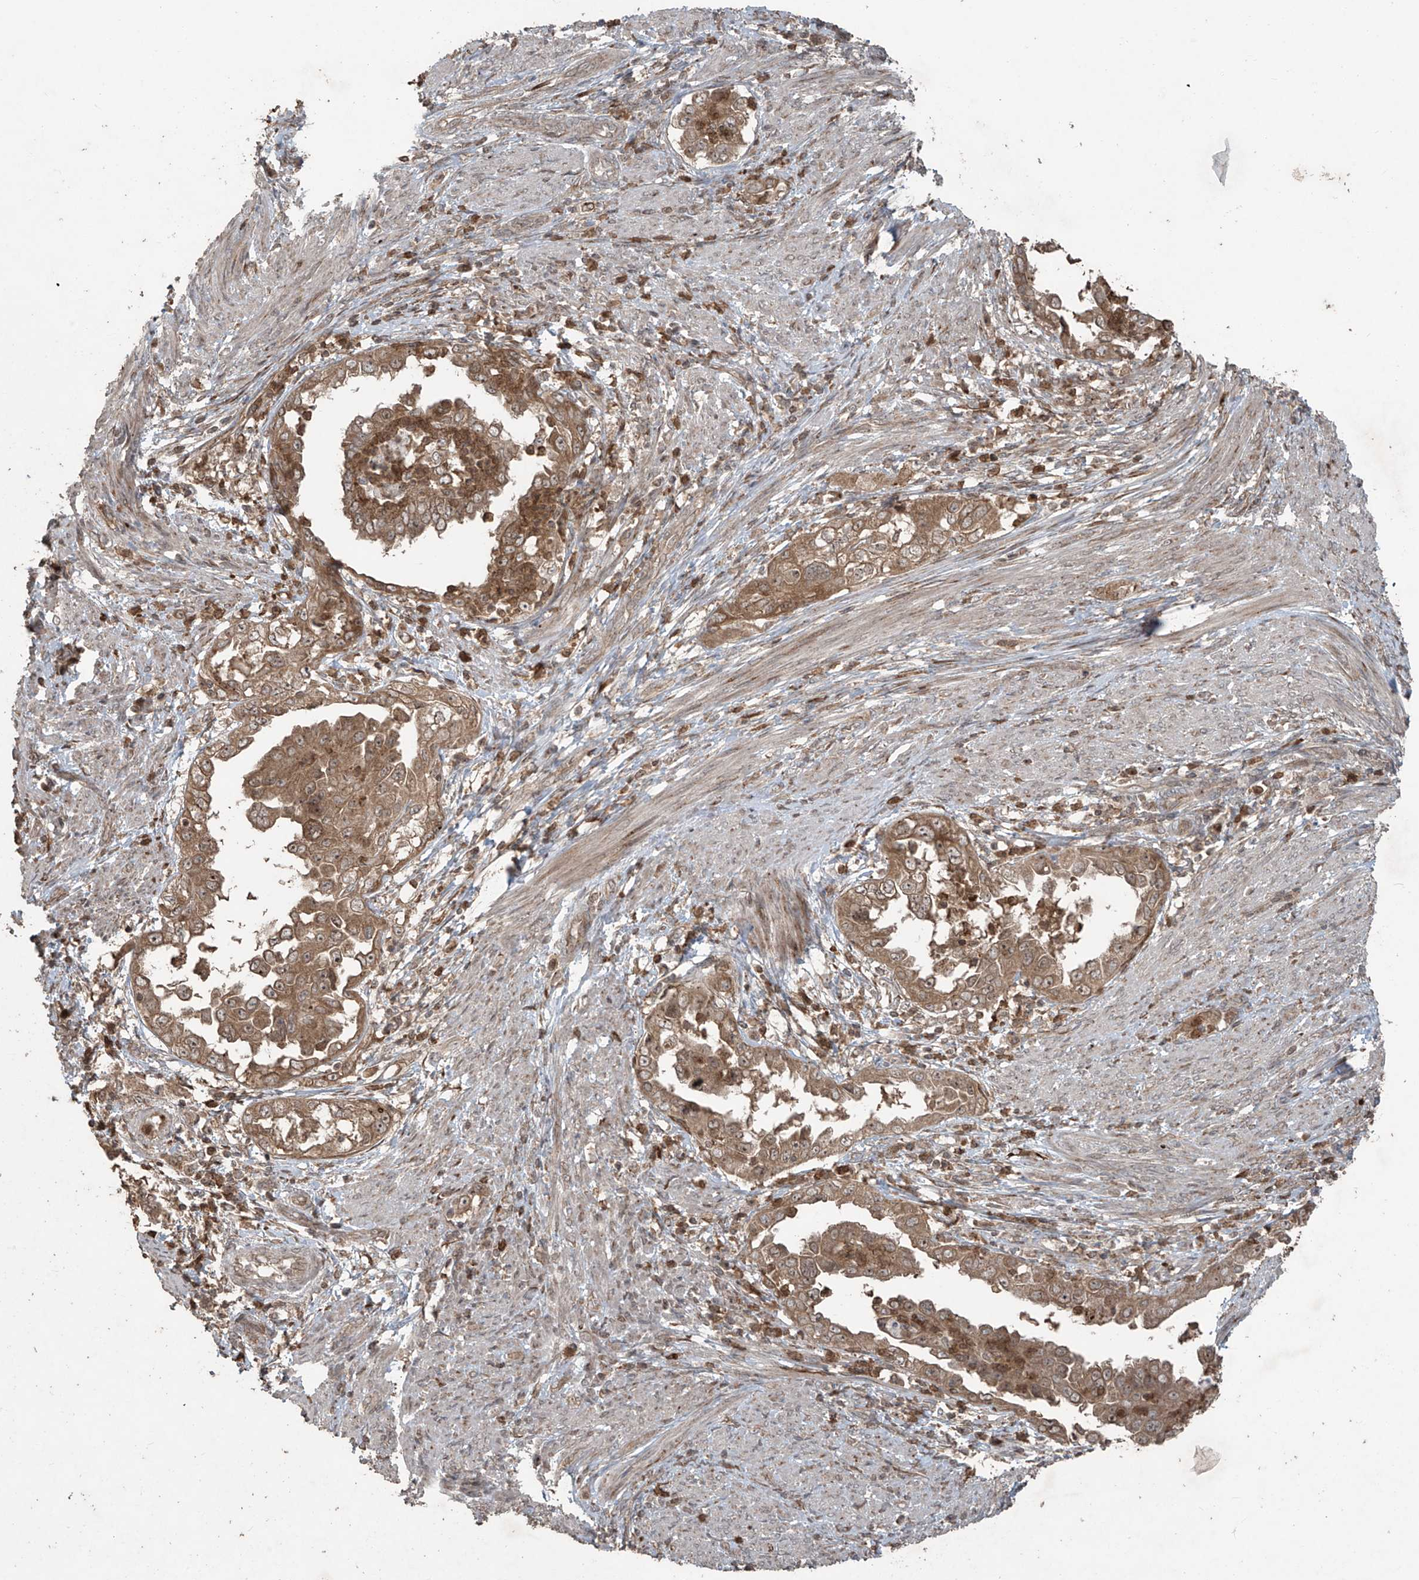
{"staining": {"intensity": "moderate", "quantity": ">75%", "location": "cytoplasmic/membranous"}, "tissue": "endometrial cancer", "cell_type": "Tumor cells", "image_type": "cancer", "snomed": [{"axis": "morphology", "description": "Adenocarcinoma, NOS"}, {"axis": "topography", "description": "Endometrium"}], "caption": "About >75% of tumor cells in human adenocarcinoma (endometrial) demonstrate moderate cytoplasmic/membranous protein staining as visualized by brown immunohistochemical staining.", "gene": "PGPEP1", "patient": {"sex": "female", "age": 85}}